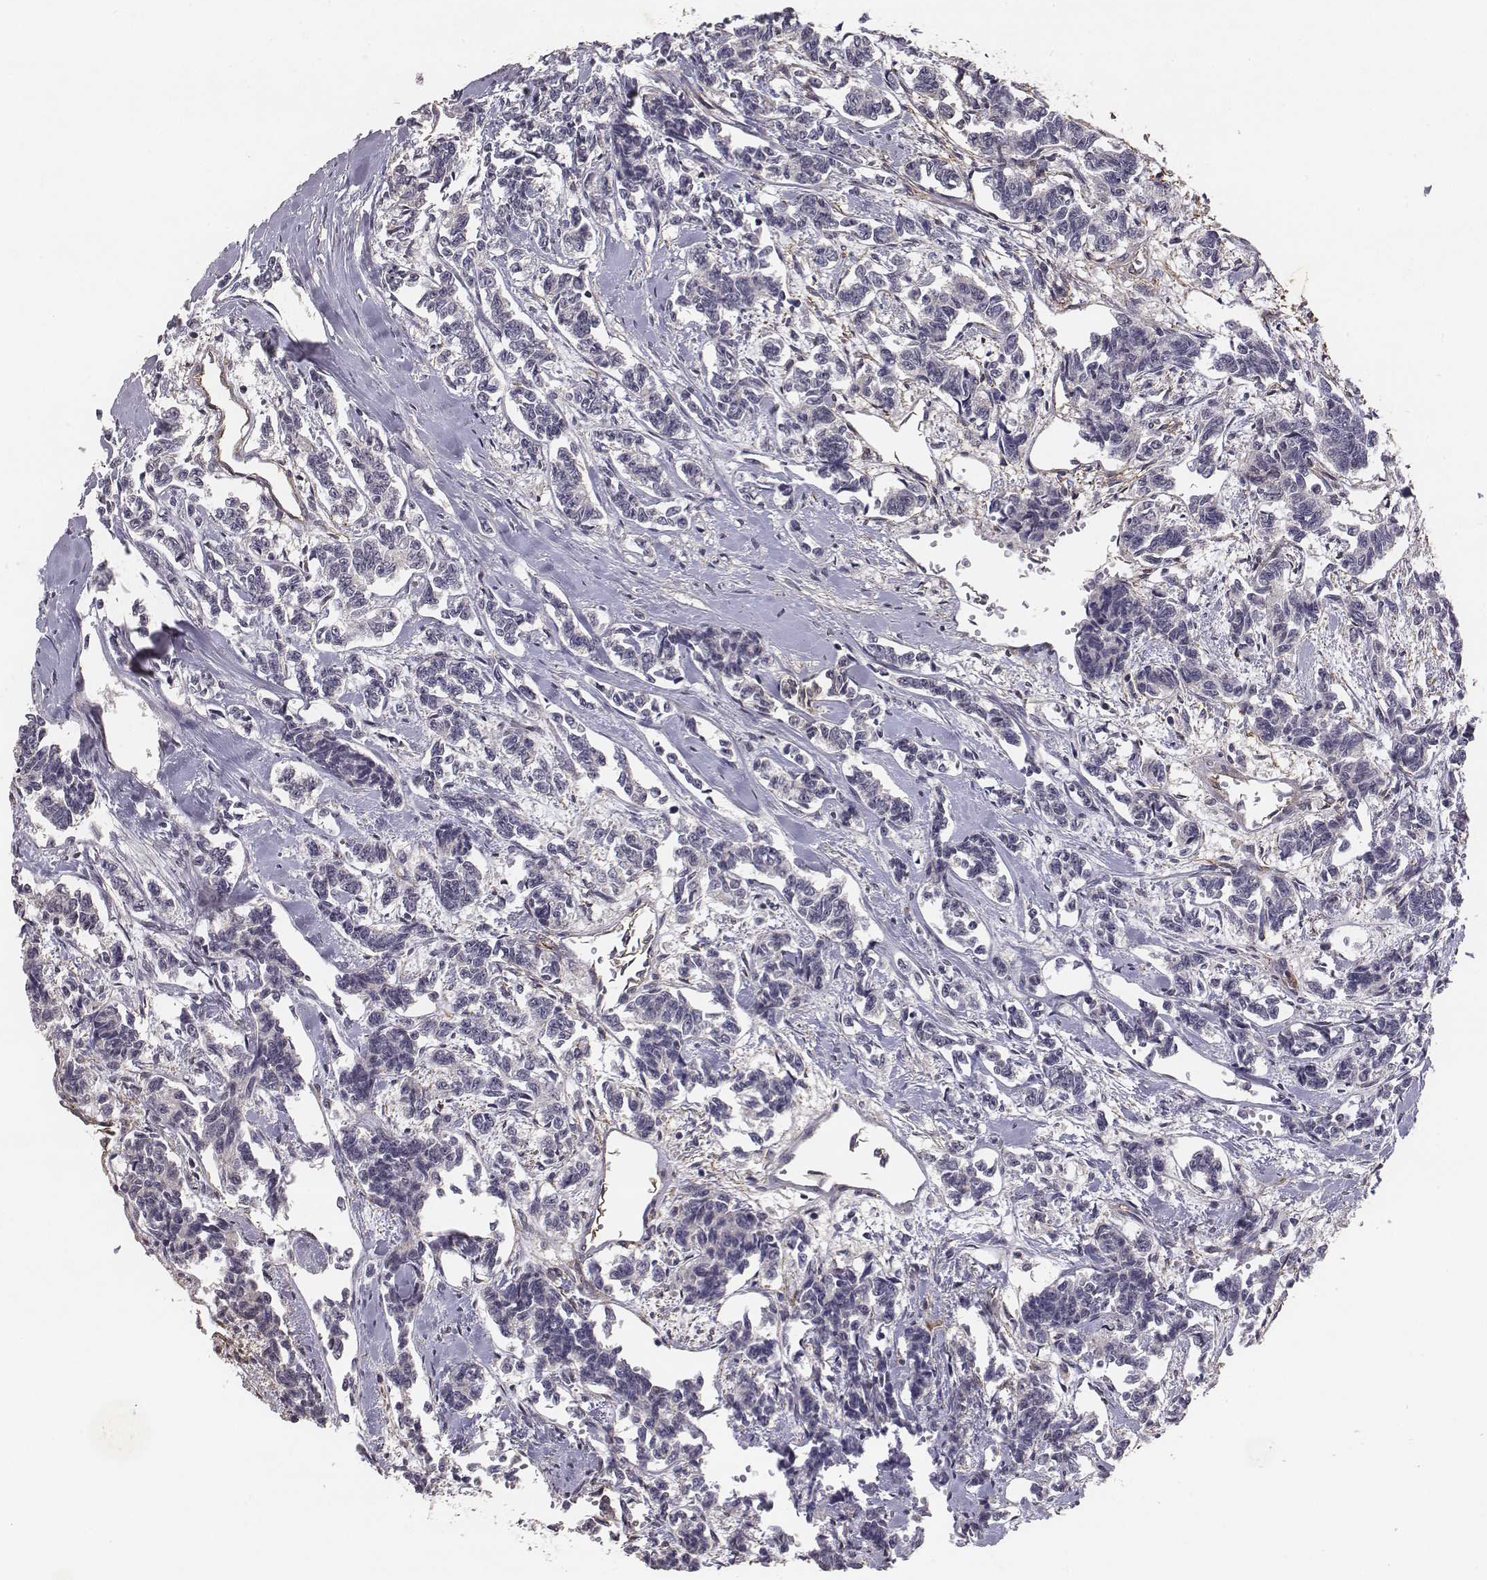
{"staining": {"intensity": "negative", "quantity": "none", "location": "none"}, "tissue": "carcinoid", "cell_type": "Tumor cells", "image_type": "cancer", "snomed": [{"axis": "morphology", "description": "Carcinoid, malignant, NOS"}, {"axis": "topography", "description": "Kidney"}], "caption": "Tumor cells are negative for brown protein staining in malignant carcinoid.", "gene": "PTPRG", "patient": {"sex": "female", "age": 41}}